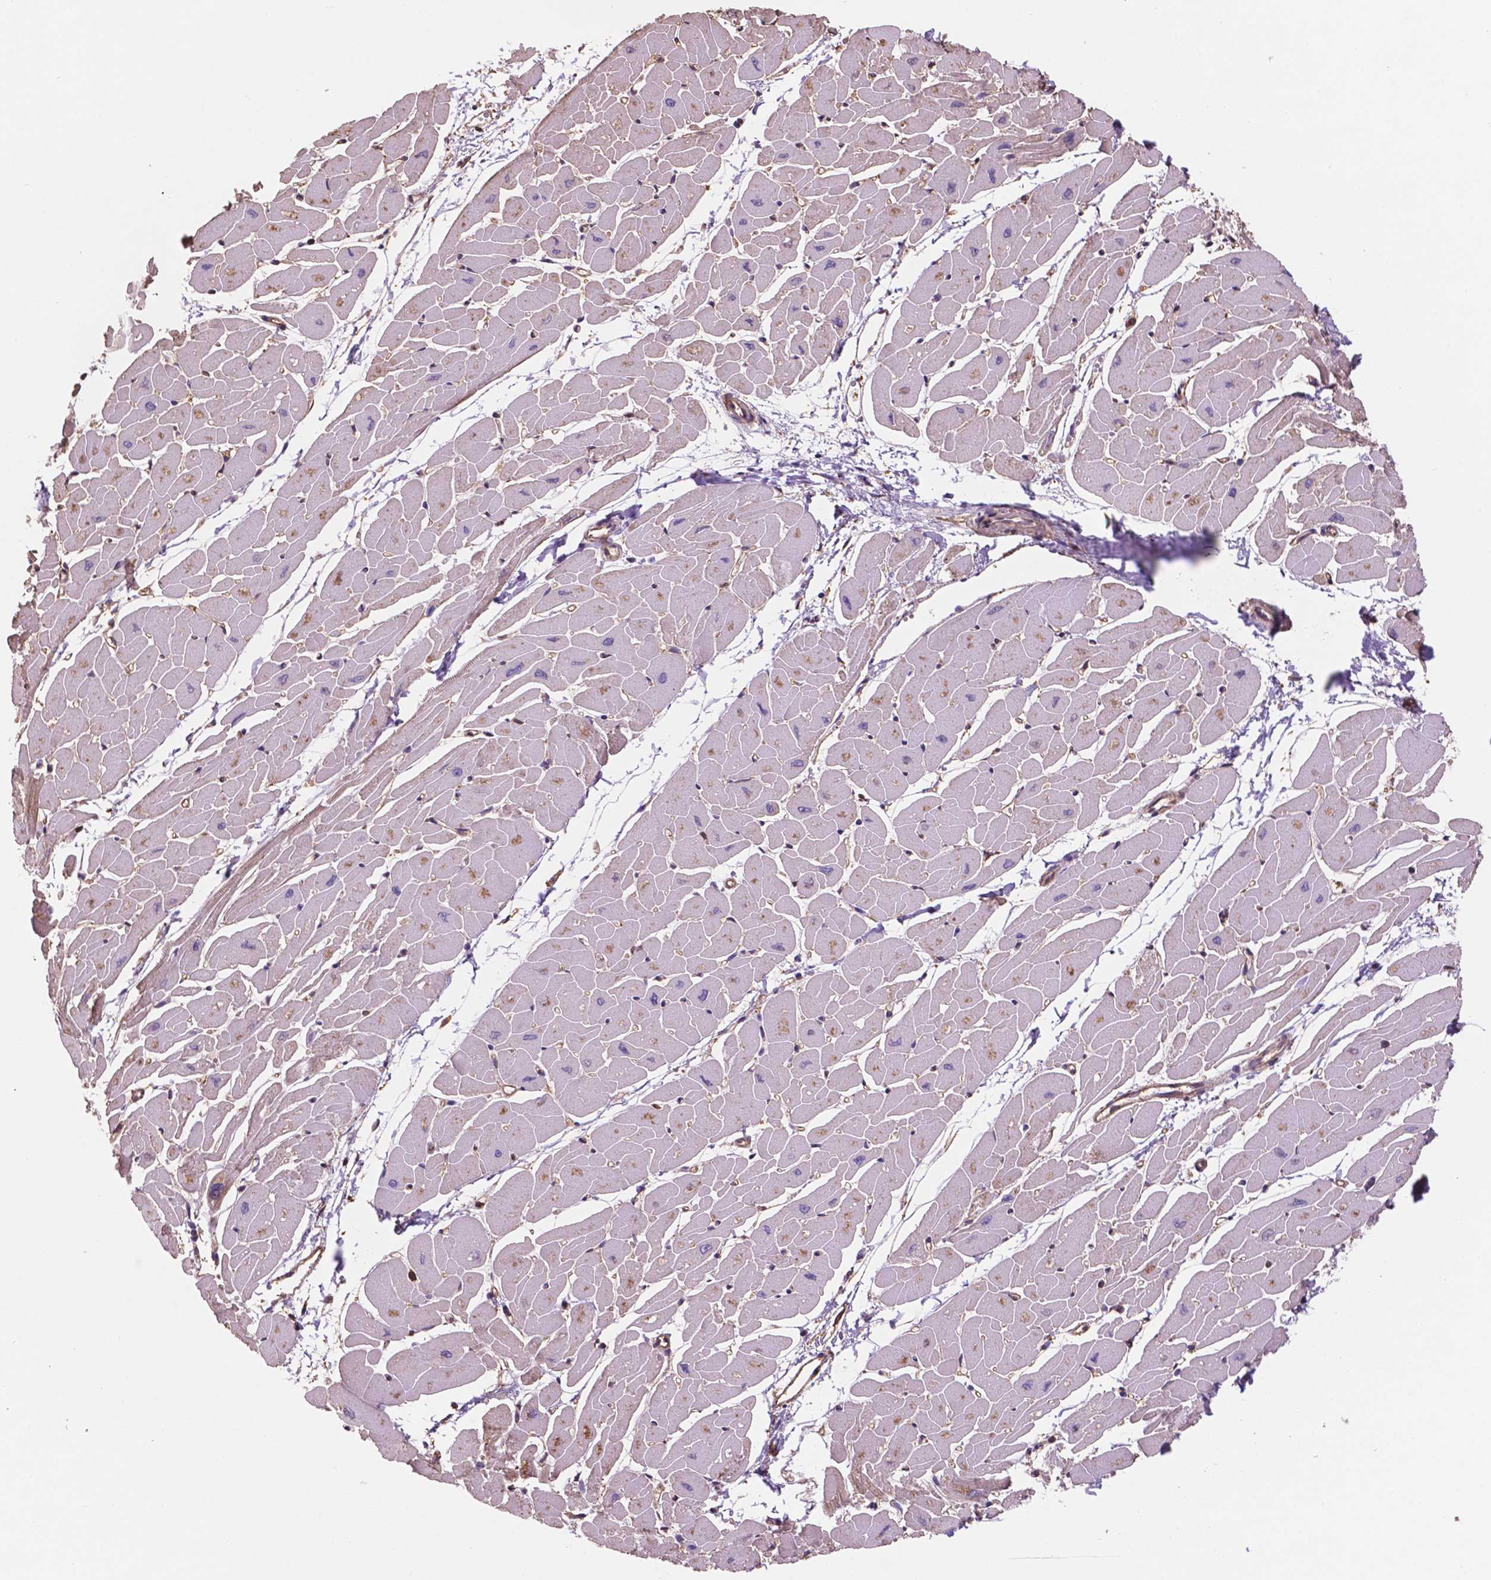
{"staining": {"intensity": "negative", "quantity": "none", "location": "none"}, "tissue": "heart muscle", "cell_type": "Cardiomyocytes", "image_type": "normal", "snomed": [{"axis": "morphology", "description": "Normal tissue, NOS"}, {"axis": "topography", "description": "Heart"}], "caption": "High magnification brightfield microscopy of unremarkable heart muscle stained with DAB (brown) and counterstained with hematoxylin (blue): cardiomyocytes show no significant expression.", "gene": "NIPA2", "patient": {"sex": "male", "age": 57}}